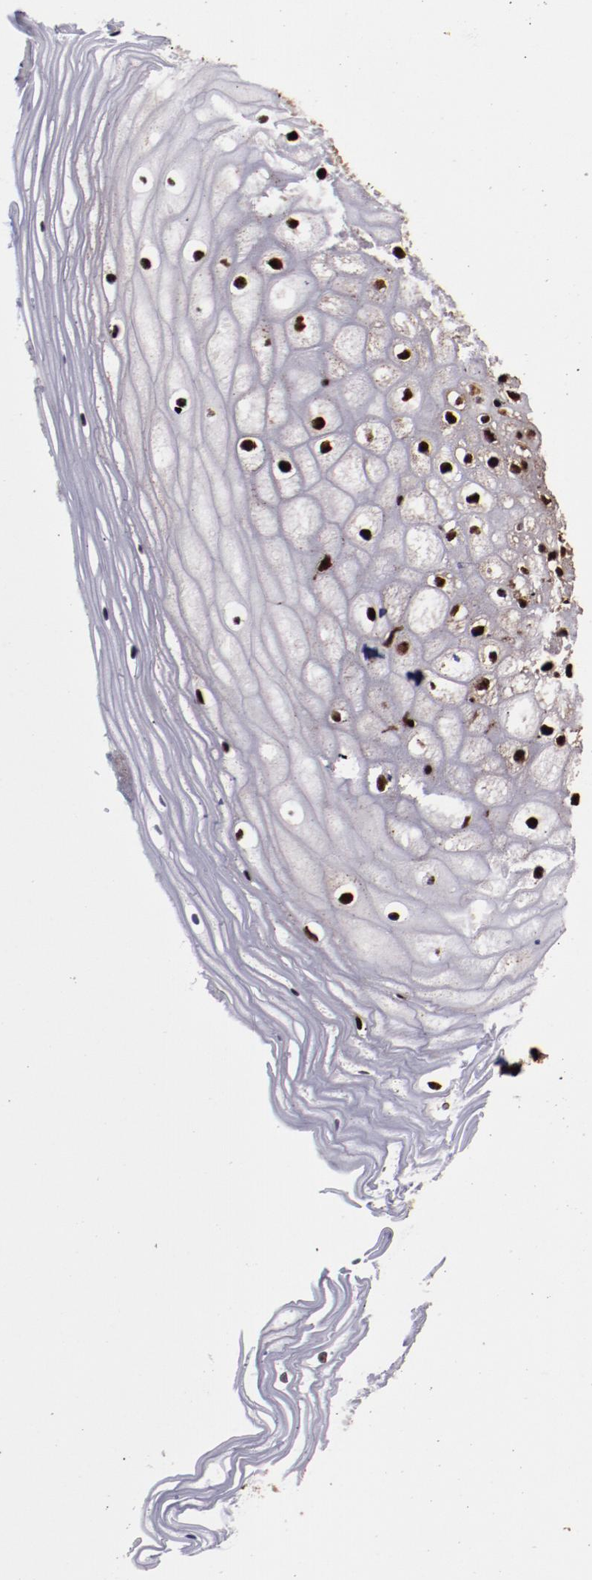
{"staining": {"intensity": "strong", "quantity": ">75%", "location": "nuclear"}, "tissue": "vagina", "cell_type": "Squamous epithelial cells", "image_type": "normal", "snomed": [{"axis": "morphology", "description": "Normal tissue, NOS"}, {"axis": "topography", "description": "Vagina"}], "caption": "Strong nuclear positivity is present in about >75% of squamous epithelial cells in normal vagina. (brown staining indicates protein expression, while blue staining denotes nuclei).", "gene": "SNW1", "patient": {"sex": "female", "age": 46}}